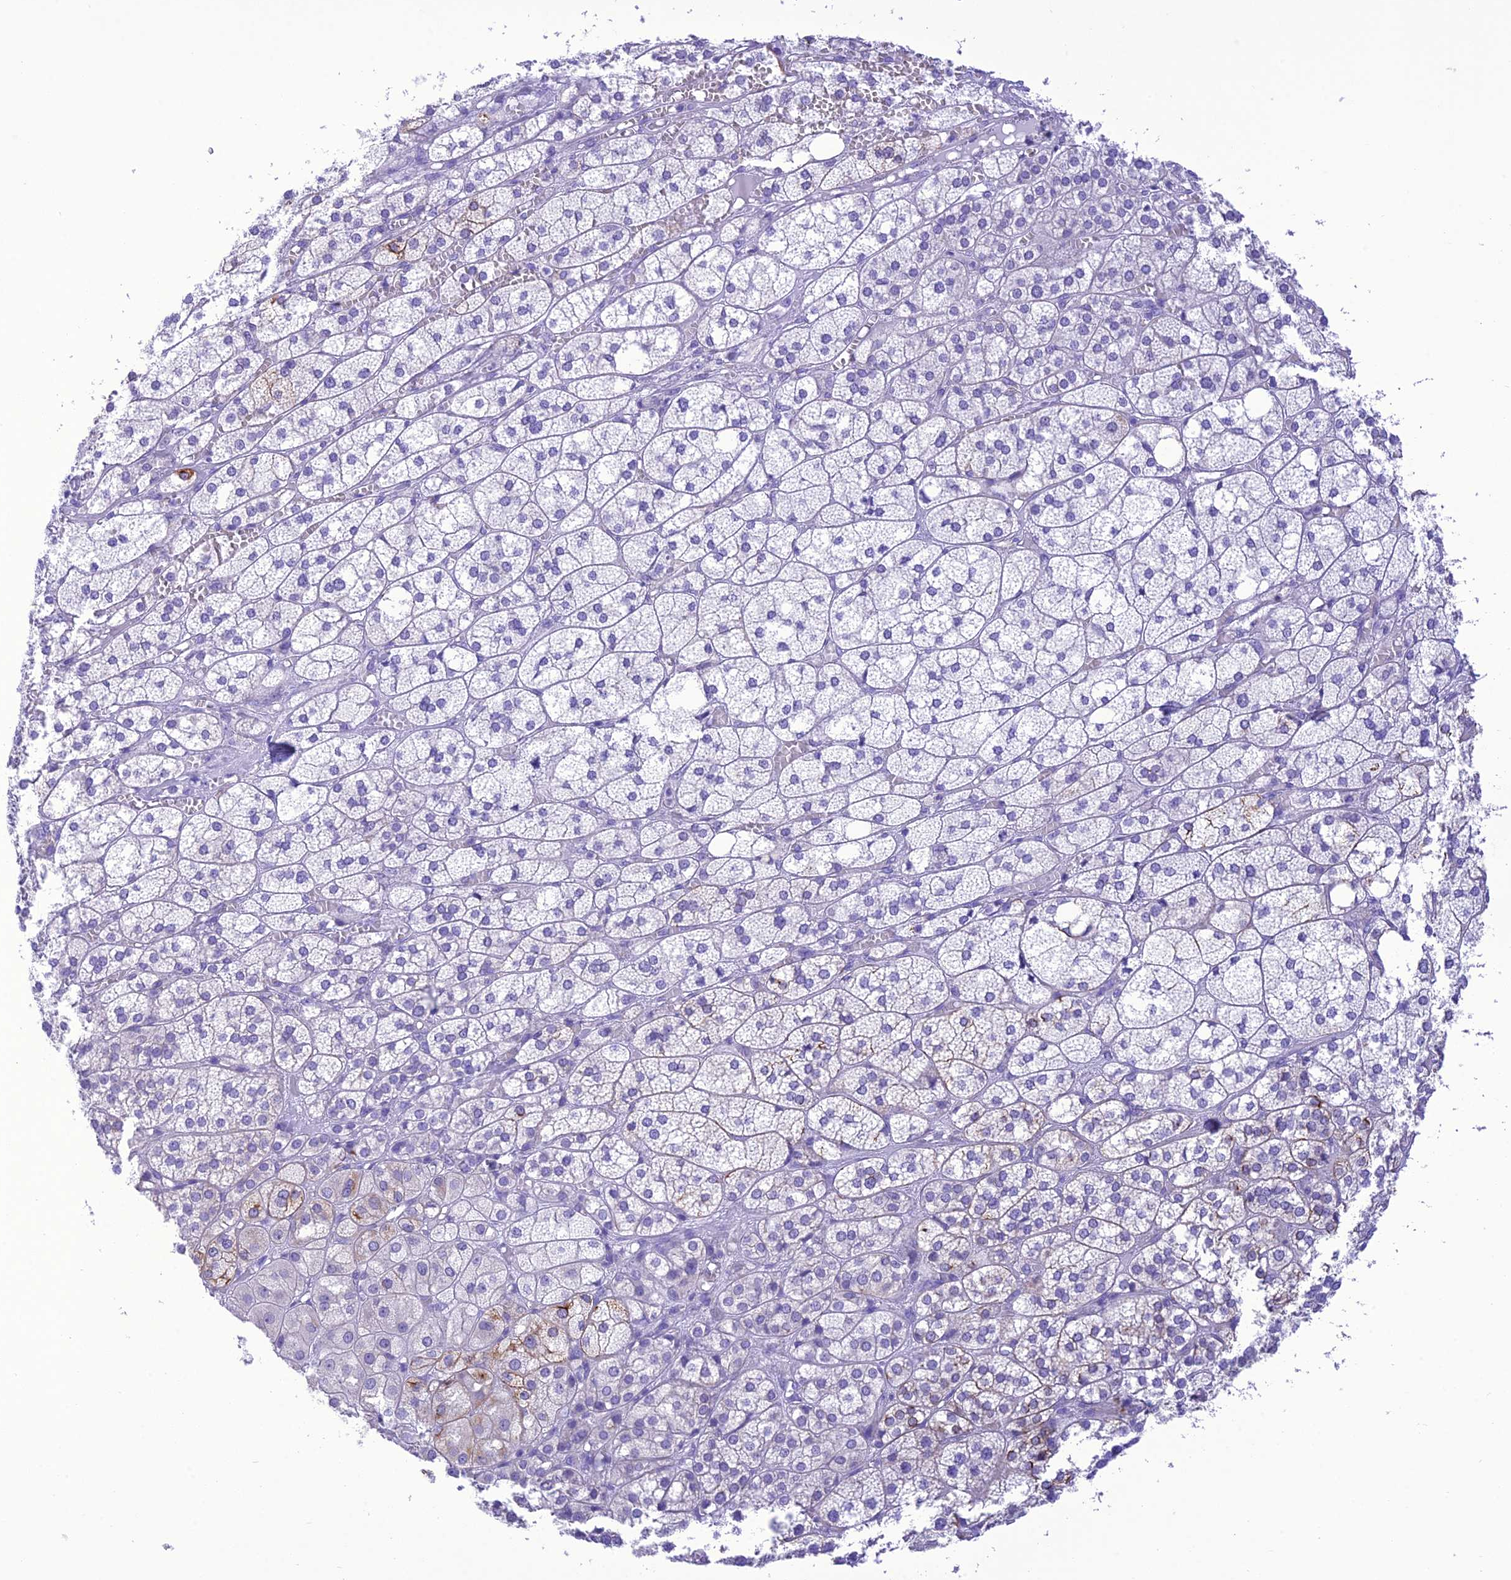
{"staining": {"intensity": "moderate", "quantity": "<25%", "location": "cytoplasmic/membranous"}, "tissue": "adrenal gland", "cell_type": "Glandular cells", "image_type": "normal", "snomed": [{"axis": "morphology", "description": "Normal tissue, NOS"}, {"axis": "topography", "description": "Adrenal gland"}], "caption": "Protein expression analysis of benign adrenal gland exhibits moderate cytoplasmic/membranous expression in about <25% of glandular cells.", "gene": "VPS52", "patient": {"sex": "female", "age": 61}}